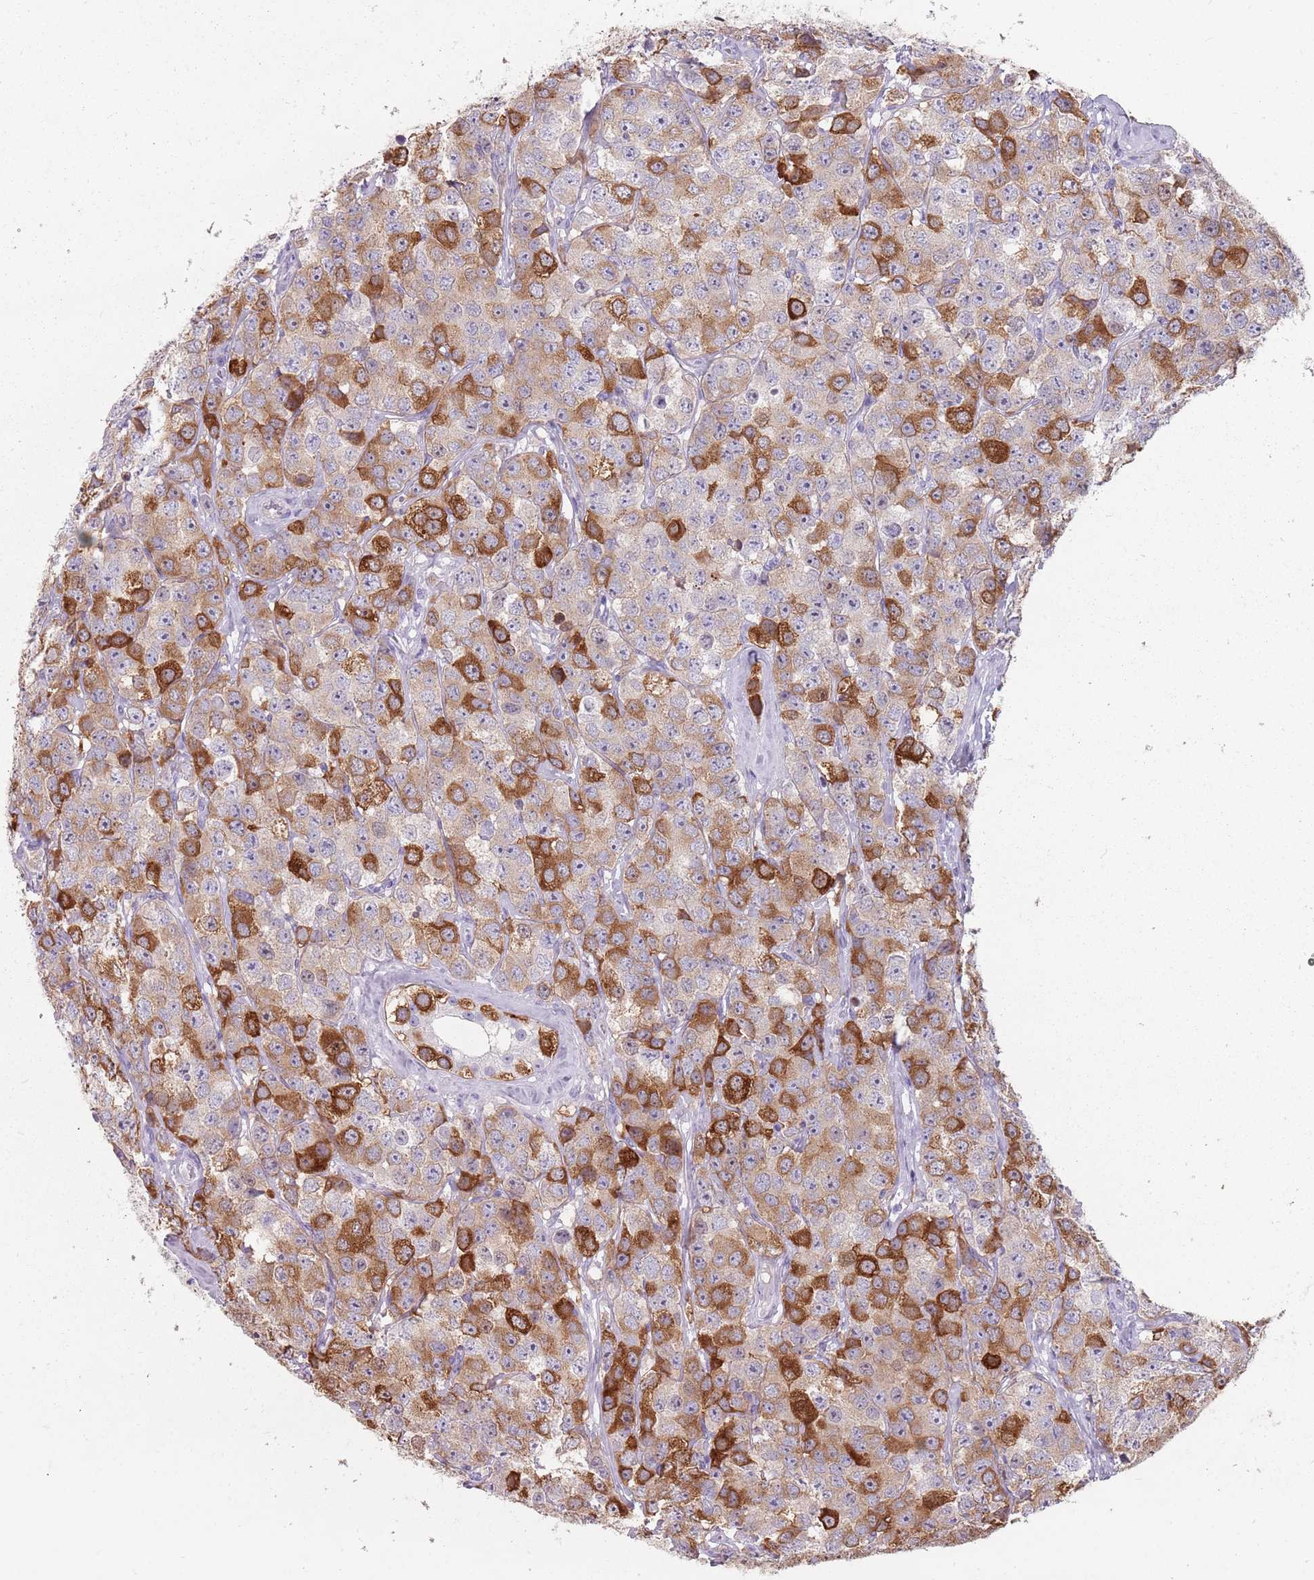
{"staining": {"intensity": "strong", "quantity": "25%-75%", "location": "cytoplasmic/membranous"}, "tissue": "testis cancer", "cell_type": "Tumor cells", "image_type": "cancer", "snomed": [{"axis": "morphology", "description": "Seminoma, NOS"}, {"axis": "topography", "description": "Testis"}], "caption": "Testis cancer stained with a brown dye shows strong cytoplasmic/membranous positive expression in approximately 25%-75% of tumor cells.", "gene": "DDX4", "patient": {"sex": "male", "age": 28}}